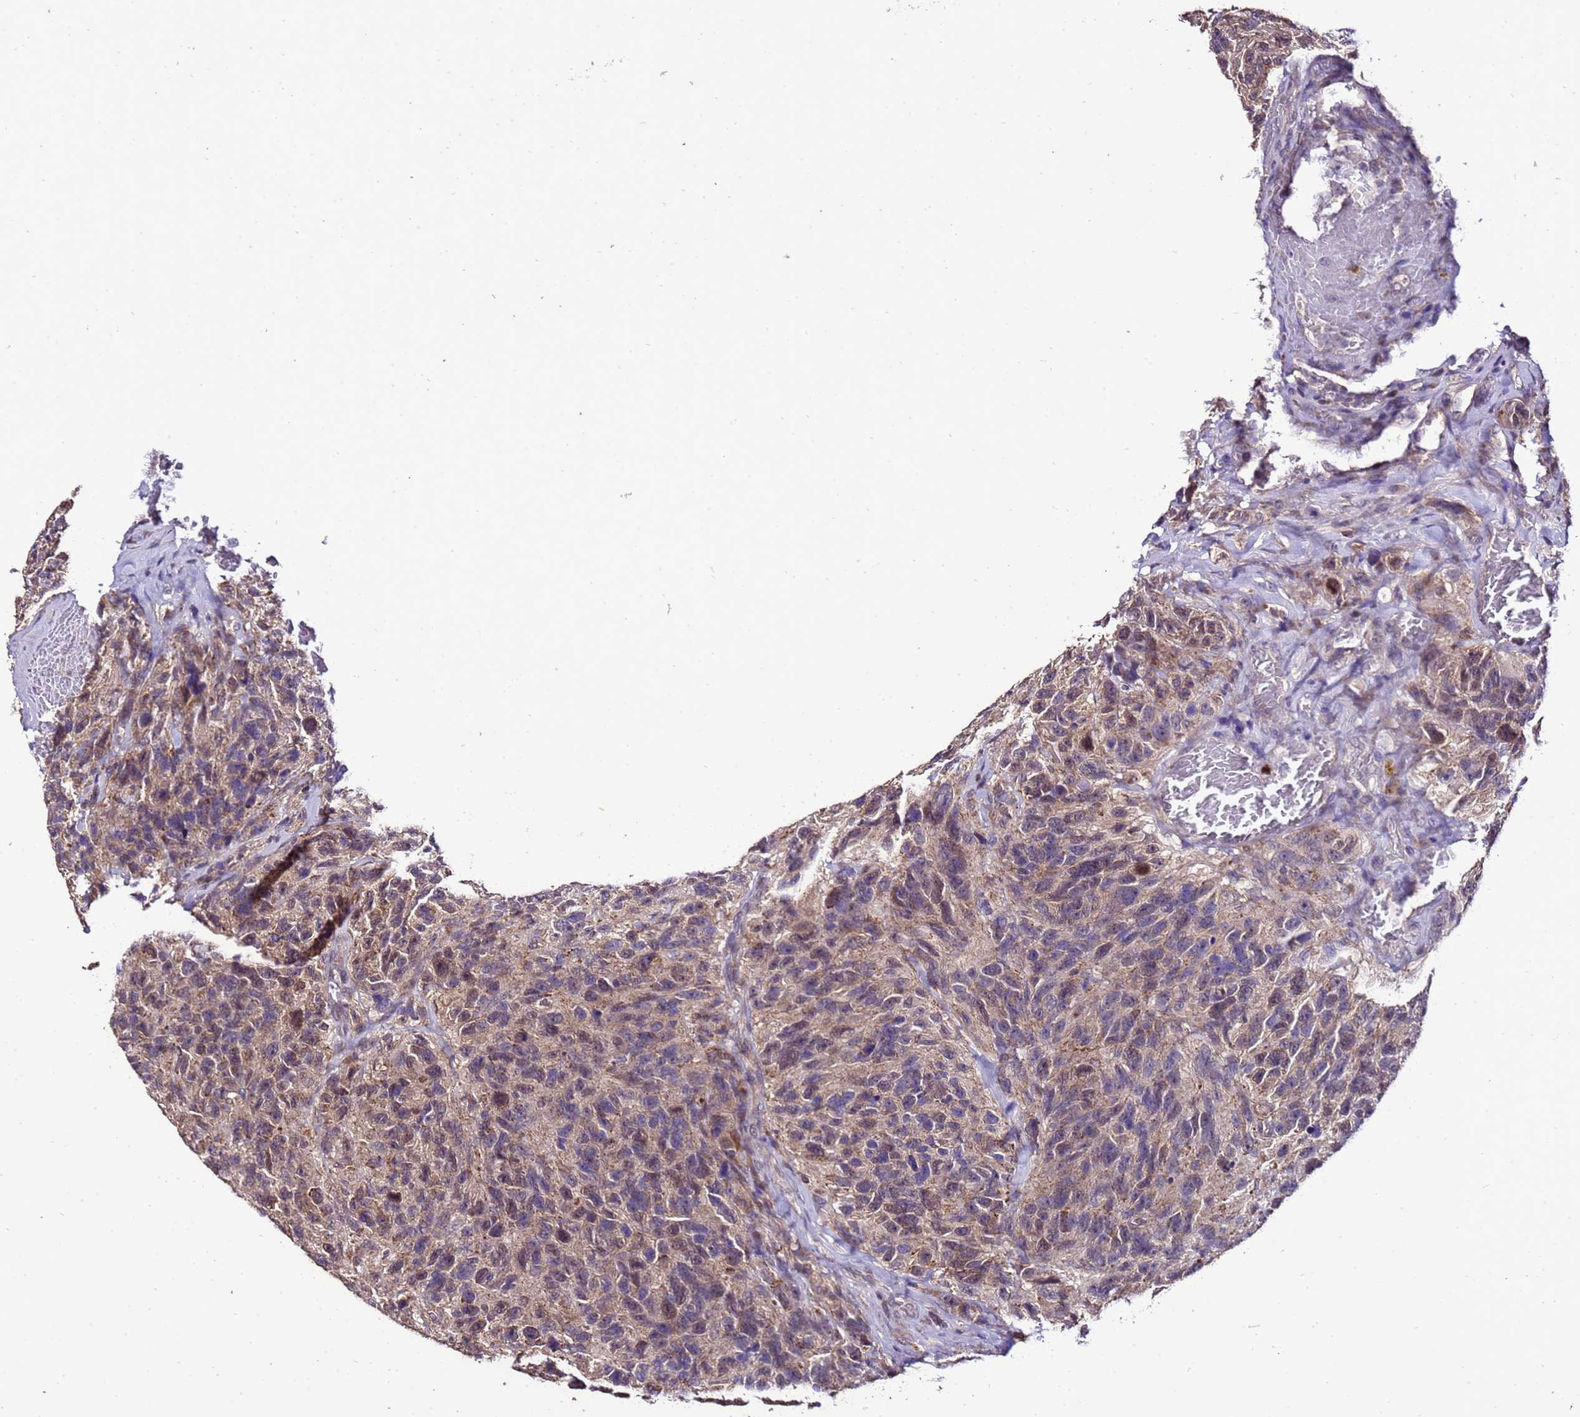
{"staining": {"intensity": "moderate", "quantity": "<25%", "location": "cytoplasmic/membranous,nuclear"}, "tissue": "glioma", "cell_type": "Tumor cells", "image_type": "cancer", "snomed": [{"axis": "morphology", "description": "Glioma, malignant, High grade"}, {"axis": "topography", "description": "Brain"}], "caption": "IHC of glioma shows low levels of moderate cytoplasmic/membranous and nuclear staining in approximately <25% of tumor cells.", "gene": "ZNF329", "patient": {"sex": "male", "age": 69}}